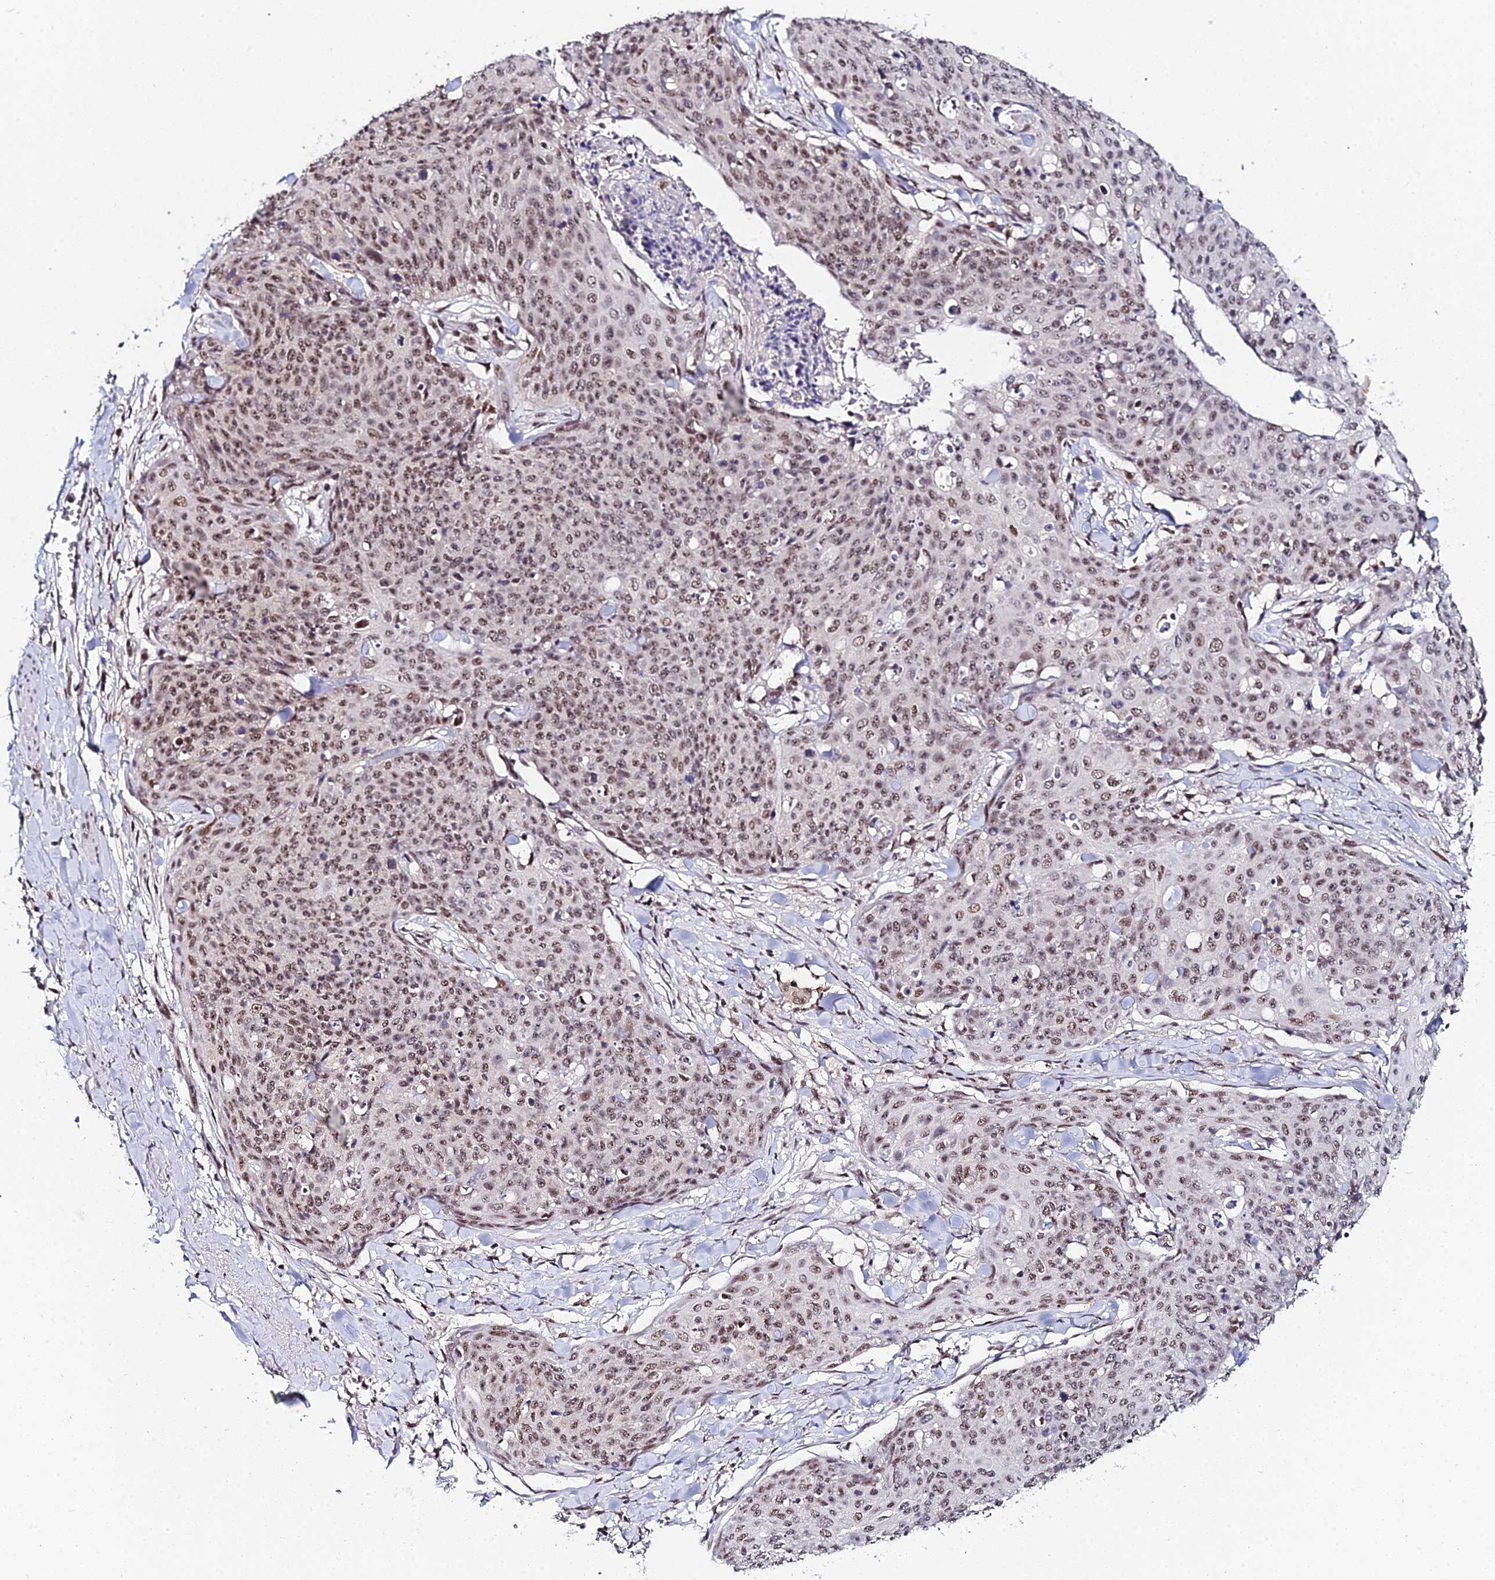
{"staining": {"intensity": "moderate", "quantity": ">75%", "location": "nuclear"}, "tissue": "skin cancer", "cell_type": "Tumor cells", "image_type": "cancer", "snomed": [{"axis": "morphology", "description": "Squamous cell carcinoma, NOS"}, {"axis": "topography", "description": "Skin"}, {"axis": "topography", "description": "Vulva"}], "caption": "Immunohistochemical staining of human skin cancer exhibits moderate nuclear protein positivity in about >75% of tumor cells. (DAB IHC with brightfield microscopy, high magnification).", "gene": "EXOSC3", "patient": {"sex": "female", "age": 85}}